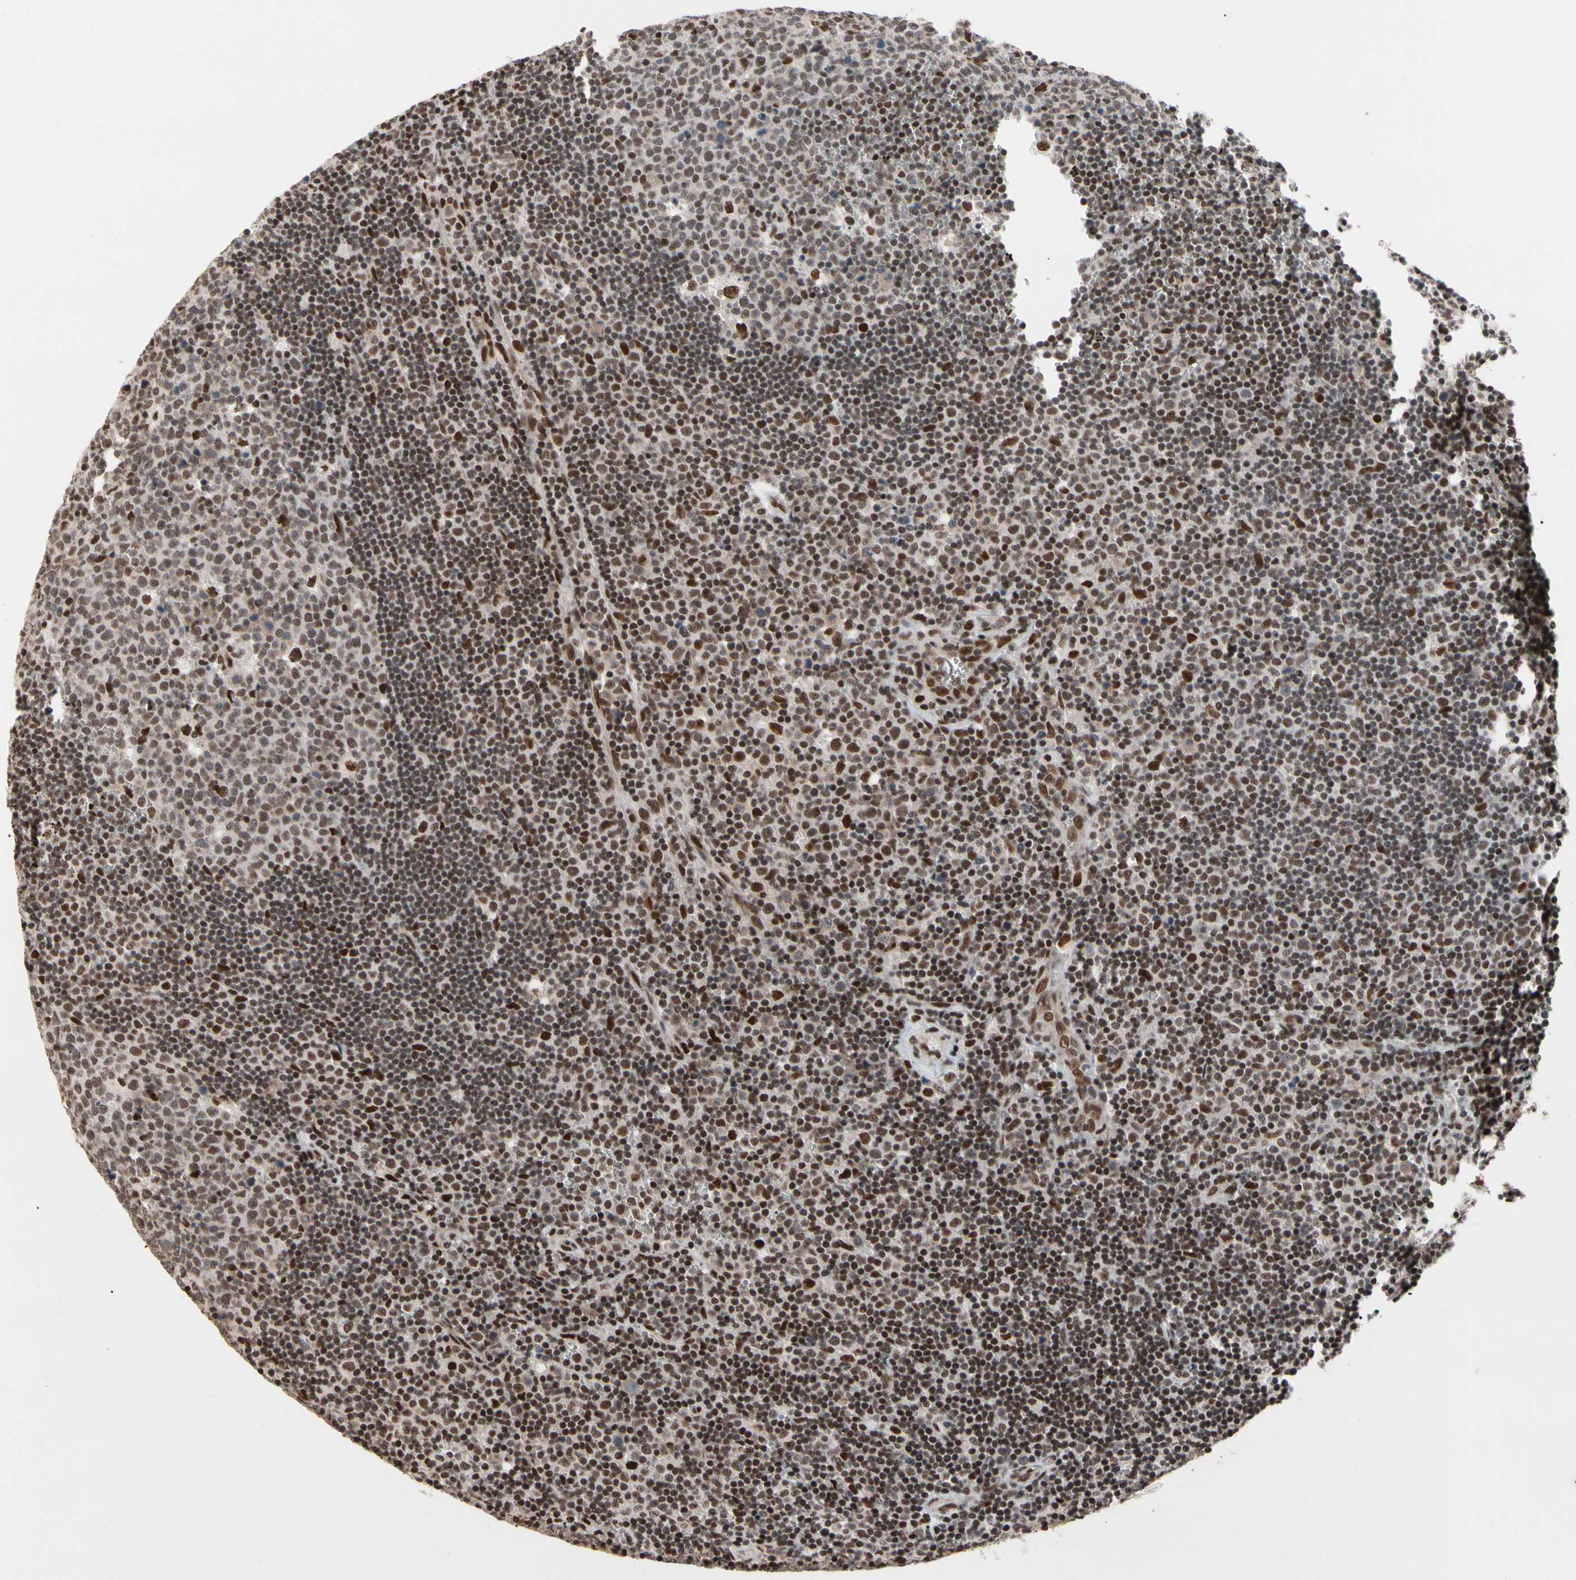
{"staining": {"intensity": "moderate", "quantity": "<25%", "location": "cytoplasmic/membranous,nuclear"}, "tissue": "lymph node", "cell_type": "Germinal center cells", "image_type": "normal", "snomed": [{"axis": "morphology", "description": "Normal tissue, NOS"}, {"axis": "topography", "description": "Lymph node"}, {"axis": "topography", "description": "Salivary gland"}], "caption": "High-magnification brightfield microscopy of normal lymph node stained with DAB (brown) and counterstained with hematoxylin (blue). germinal center cells exhibit moderate cytoplasmic/membranous,nuclear expression is seen in about<25% of cells. The protein is stained brown, and the nuclei are stained in blue (DAB IHC with brightfield microscopy, high magnification).", "gene": "FAM98B", "patient": {"sex": "male", "age": 8}}